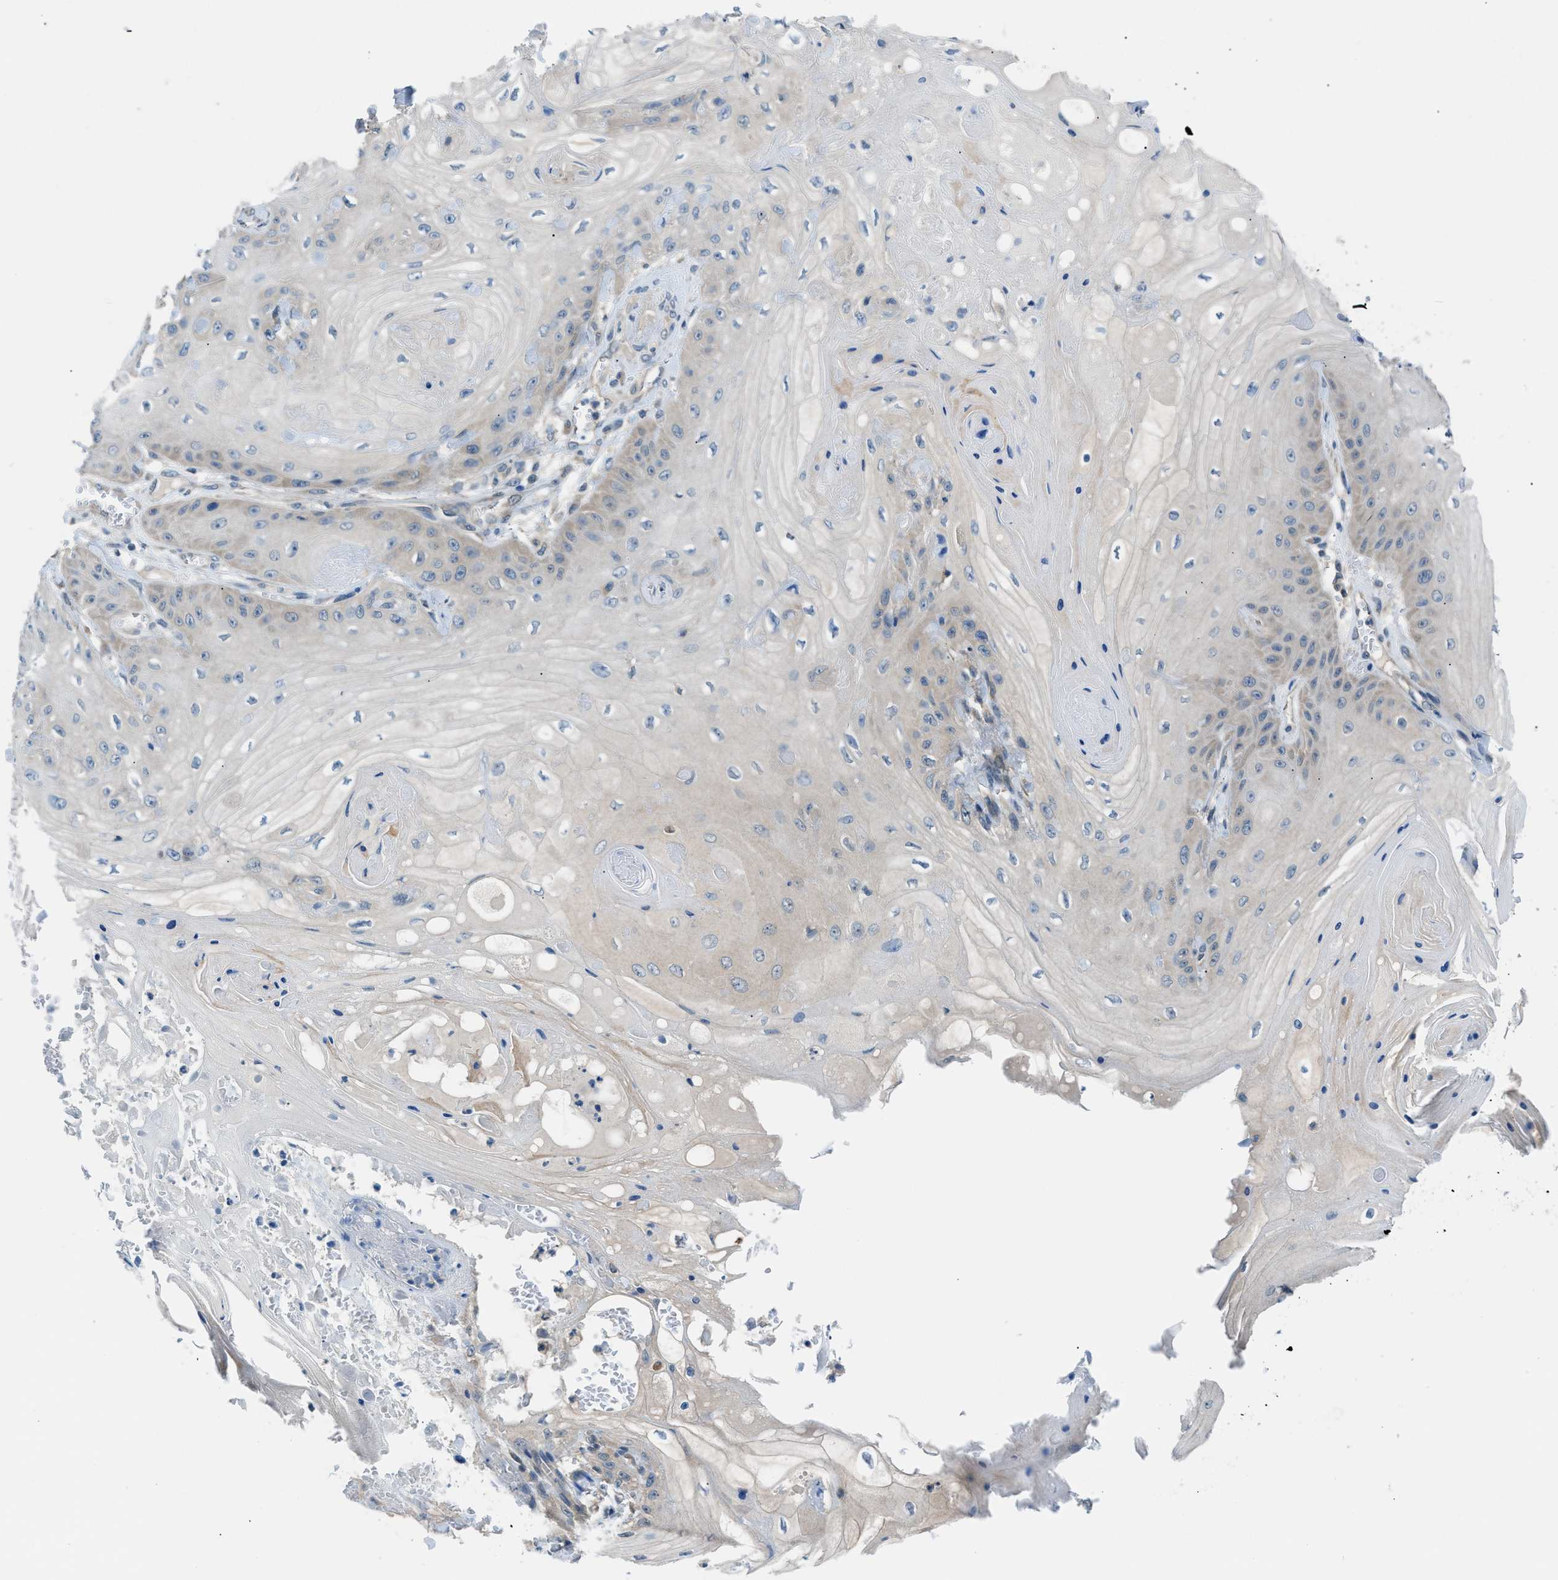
{"staining": {"intensity": "negative", "quantity": "none", "location": "none"}, "tissue": "skin cancer", "cell_type": "Tumor cells", "image_type": "cancer", "snomed": [{"axis": "morphology", "description": "Squamous cell carcinoma, NOS"}, {"axis": "topography", "description": "Skin"}], "caption": "IHC of human skin cancer (squamous cell carcinoma) reveals no staining in tumor cells.", "gene": "ACP1", "patient": {"sex": "male", "age": 74}}